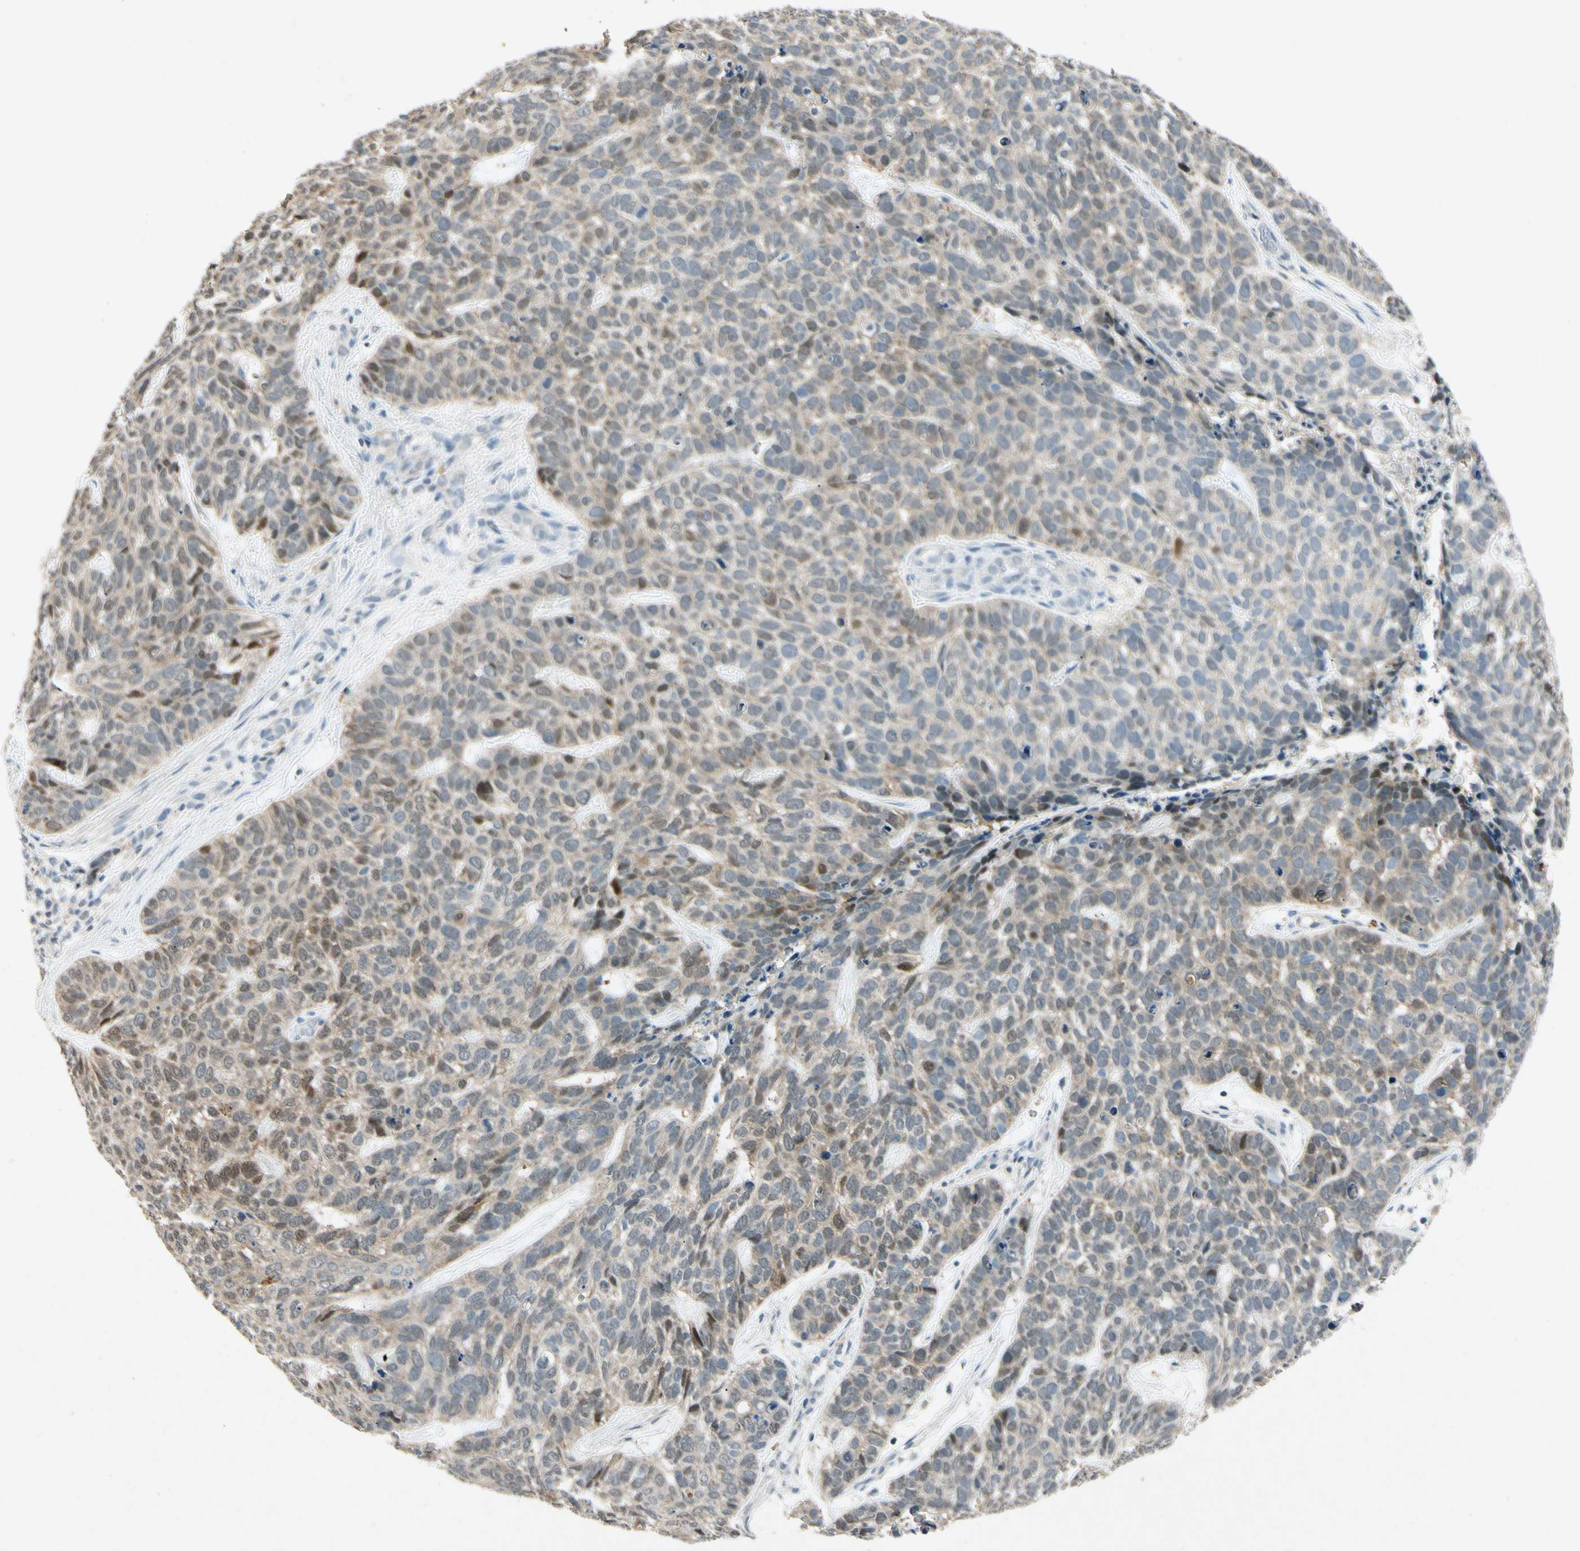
{"staining": {"intensity": "weak", "quantity": "25%-75%", "location": "cytoplasmic/membranous"}, "tissue": "skin cancer", "cell_type": "Tumor cells", "image_type": "cancer", "snomed": [{"axis": "morphology", "description": "Basal cell carcinoma"}, {"axis": "topography", "description": "Skin"}], "caption": "Immunohistochemical staining of human skin cancer (basal cell carcinoma) demonstrates low levels of weak cytoplasmic/membranous protein positivity in approximately 25%-75% of tumor cells.", "gene": "HSPA1B", "patient": {"sex": "male", "age": 87}}